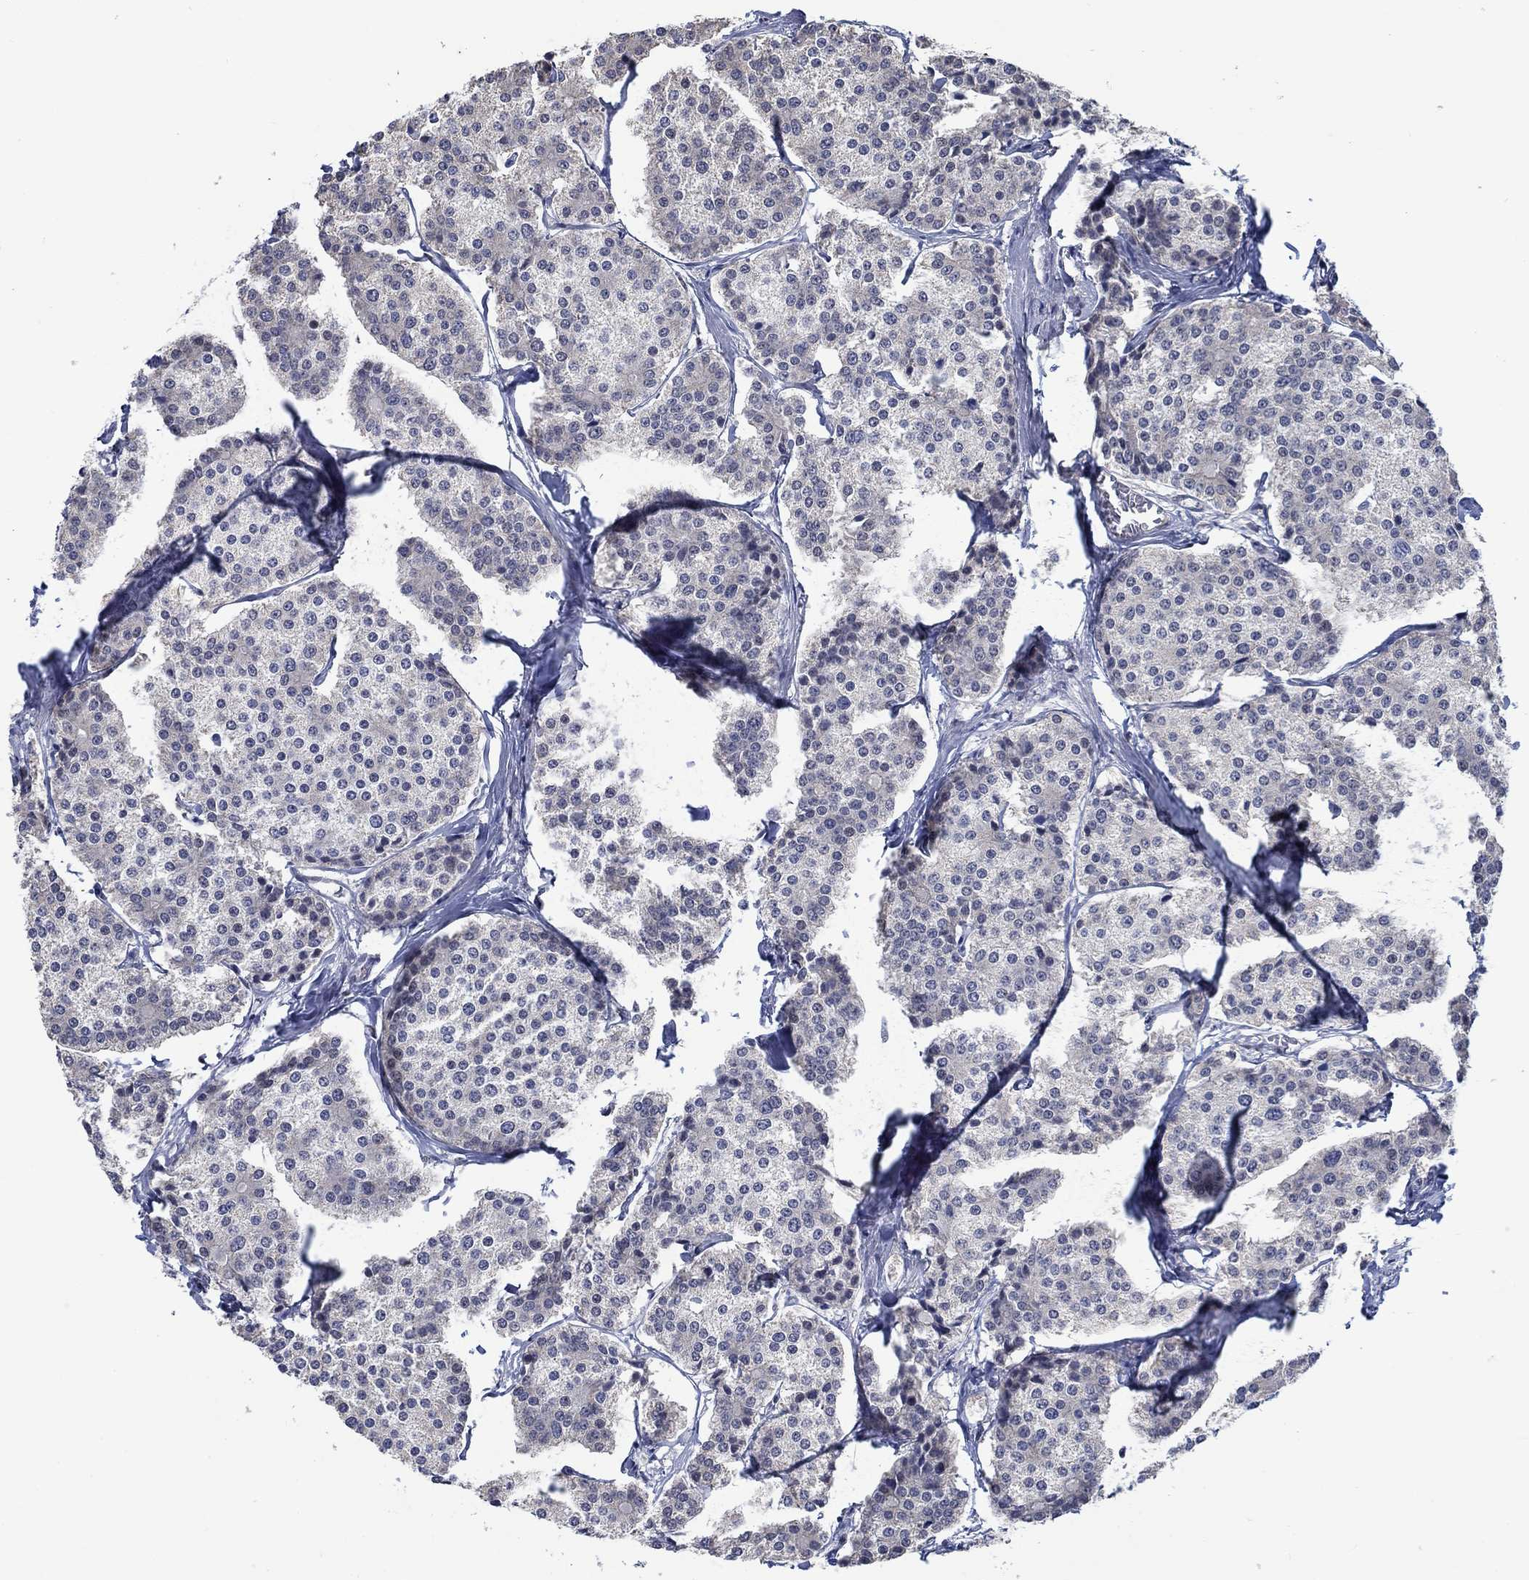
{"staining": {"intensity": "negative", "quantity": "none", "location": "none"}, "tissue": "carcinoid", "cell_type": "Tumor cells", "image_type": "cancer", "snomed": [{"axis": "morphology", "description": "Carcinoid, malignant, NOS"}, {"axis": "topography", "description": "Small intestine"}], "caption": "Immunohistochemistry histopathology image of carcinoid stained for a protein (brown), which displays no staining in tumor cells.", "gene": "HTN1", "patient": {"sex": "female", "age": 65}}